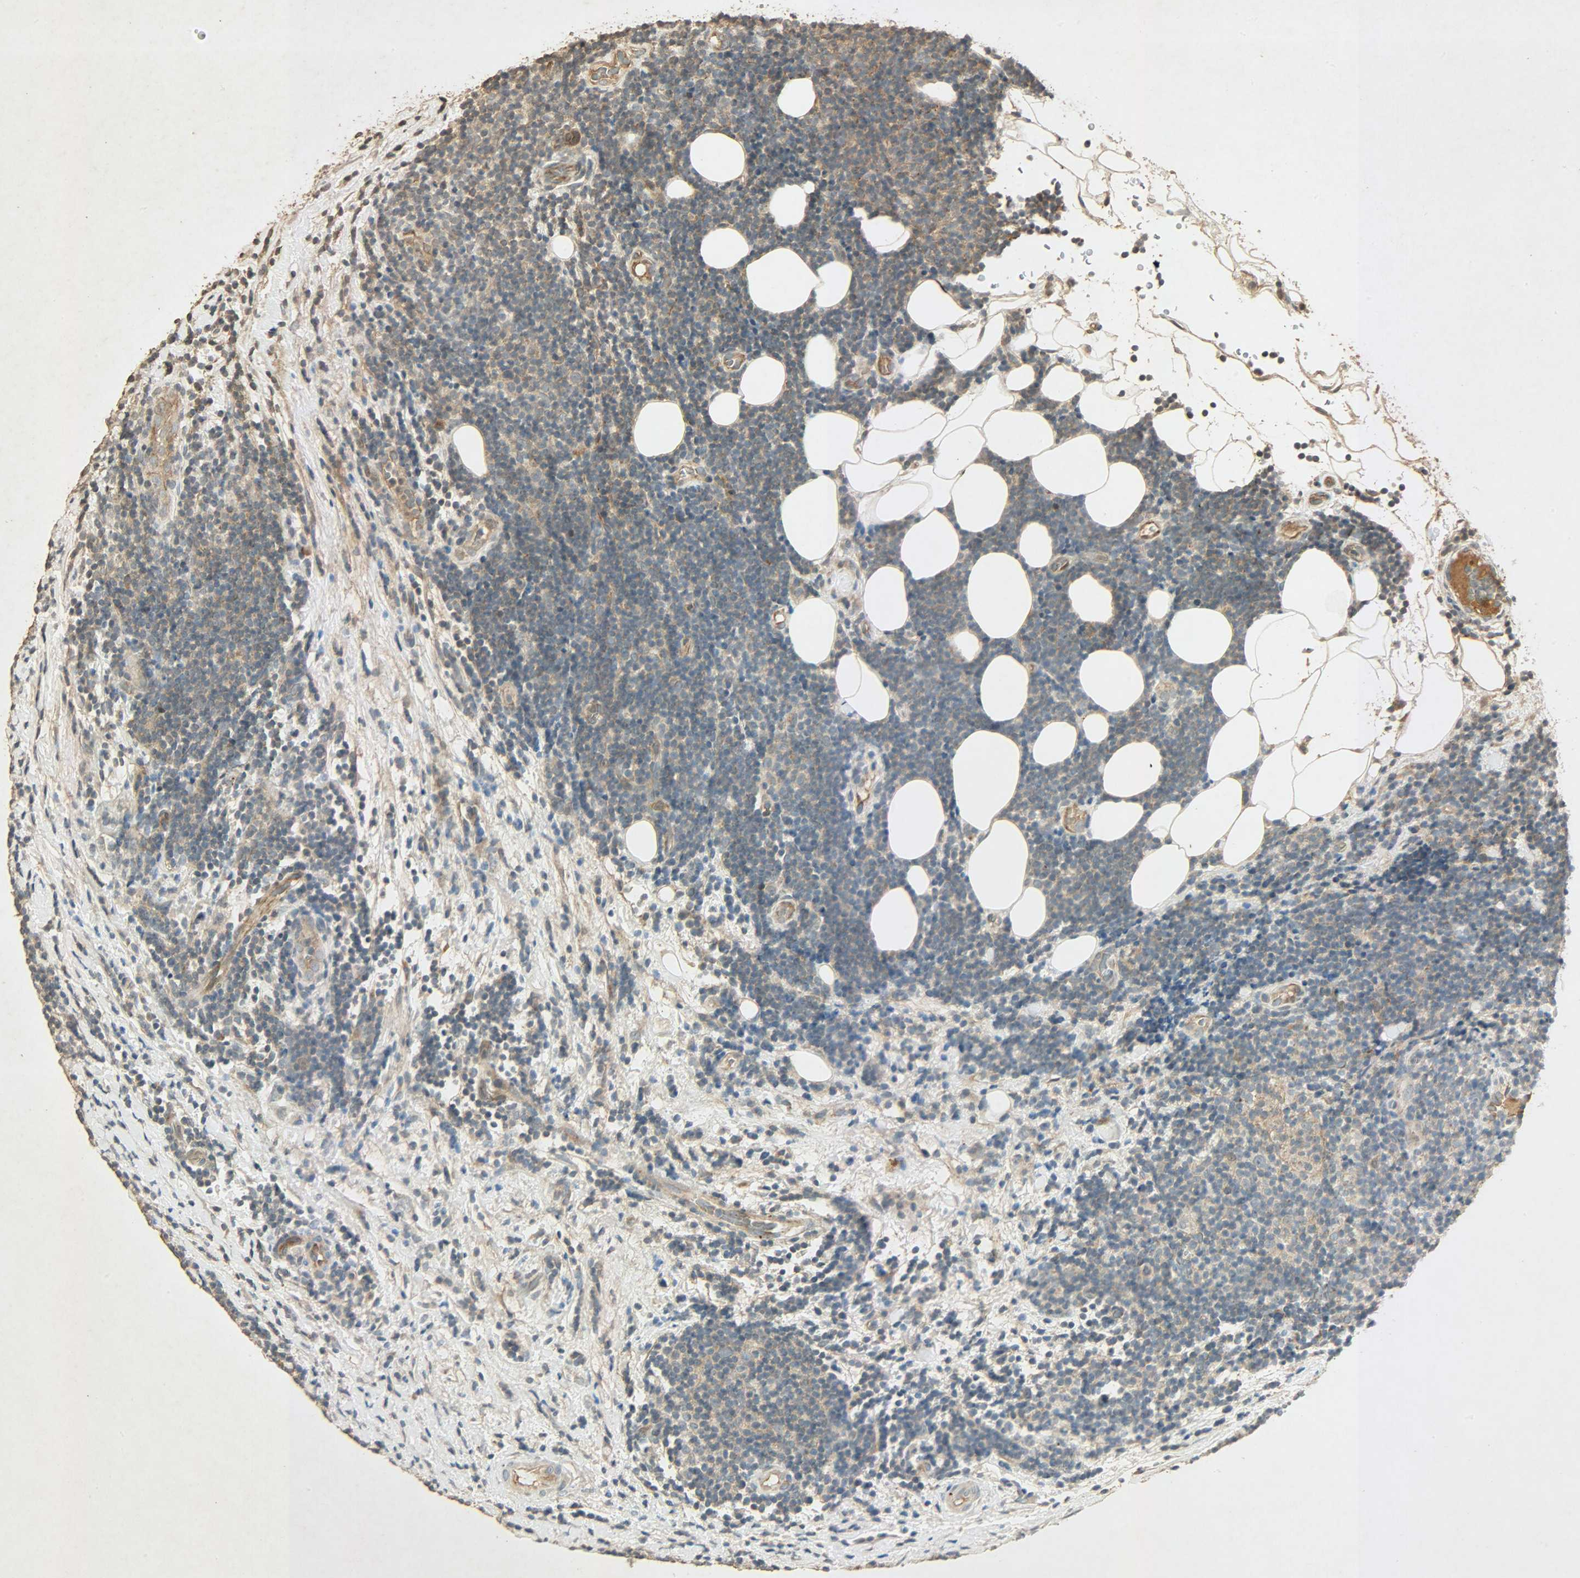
{"staining": {"intensity": "weak", "quantity": ">75%", "location": "cytoplasmic/membranous"}, "tissue": "lymphoma", "cell_type": "Tumor cells", "image_type": "cancer", "snomed": [{"axis": "morphology", "description": "Malignant lymphoma, non-Hodgkin's type, Low grade"}, {"axis": "topography", "description": "Lymph node"}], "caption": "IHC (DAB) staining of human malignant lymphoma, non-Hodgkin's type (low-grade) reveals weak cytoplasmic/membranous protein staining in about >75% of tumor cells.", "gene": "ATP2B1", "patient": {"sex": "male", "age": 83}}